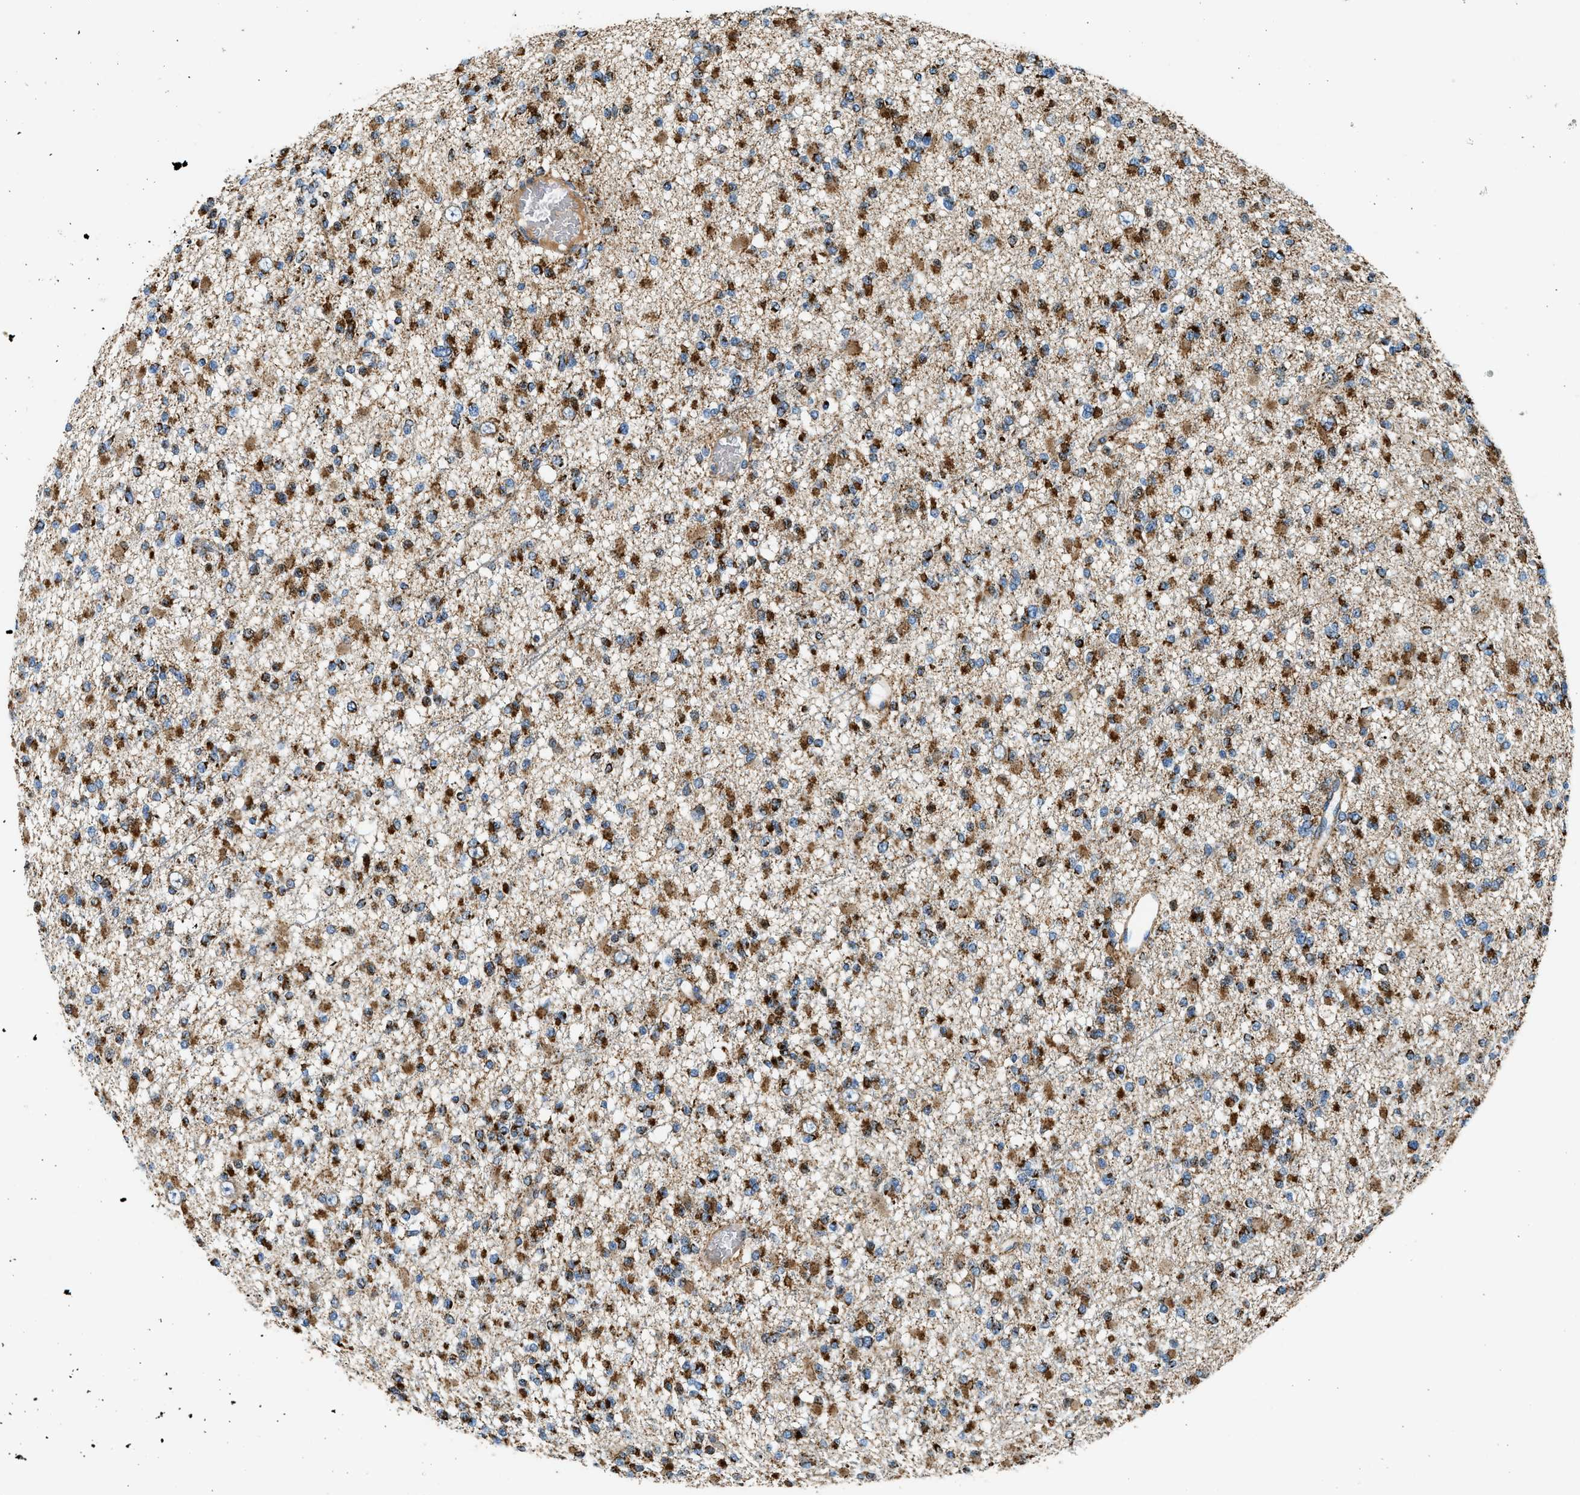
{"staining": {"intensity": "strong", "quantity": ">75%", "location": "cytoplasmic/membranous"}, "tissue": "glioma", "cell_type": "Tumor cells", "image_type": "cancer", "snomed": [{"axis": "morphology", "description": "Glioma, malignant, Low grade"}, {"axis": "topography", "description": "Brain"}], "caption": "Glioma stained with DAB immunohistochemistry exhibits high levels of strong cytoplasmic/membranous positivity in about >75% of tumor cells. (DAB (3,3'-diaminobenzidine) = brown stain, brightfield microscopy at high magnification).", "gene": "KCNMB3", "patient": {"sex": "female", "age": 22}}